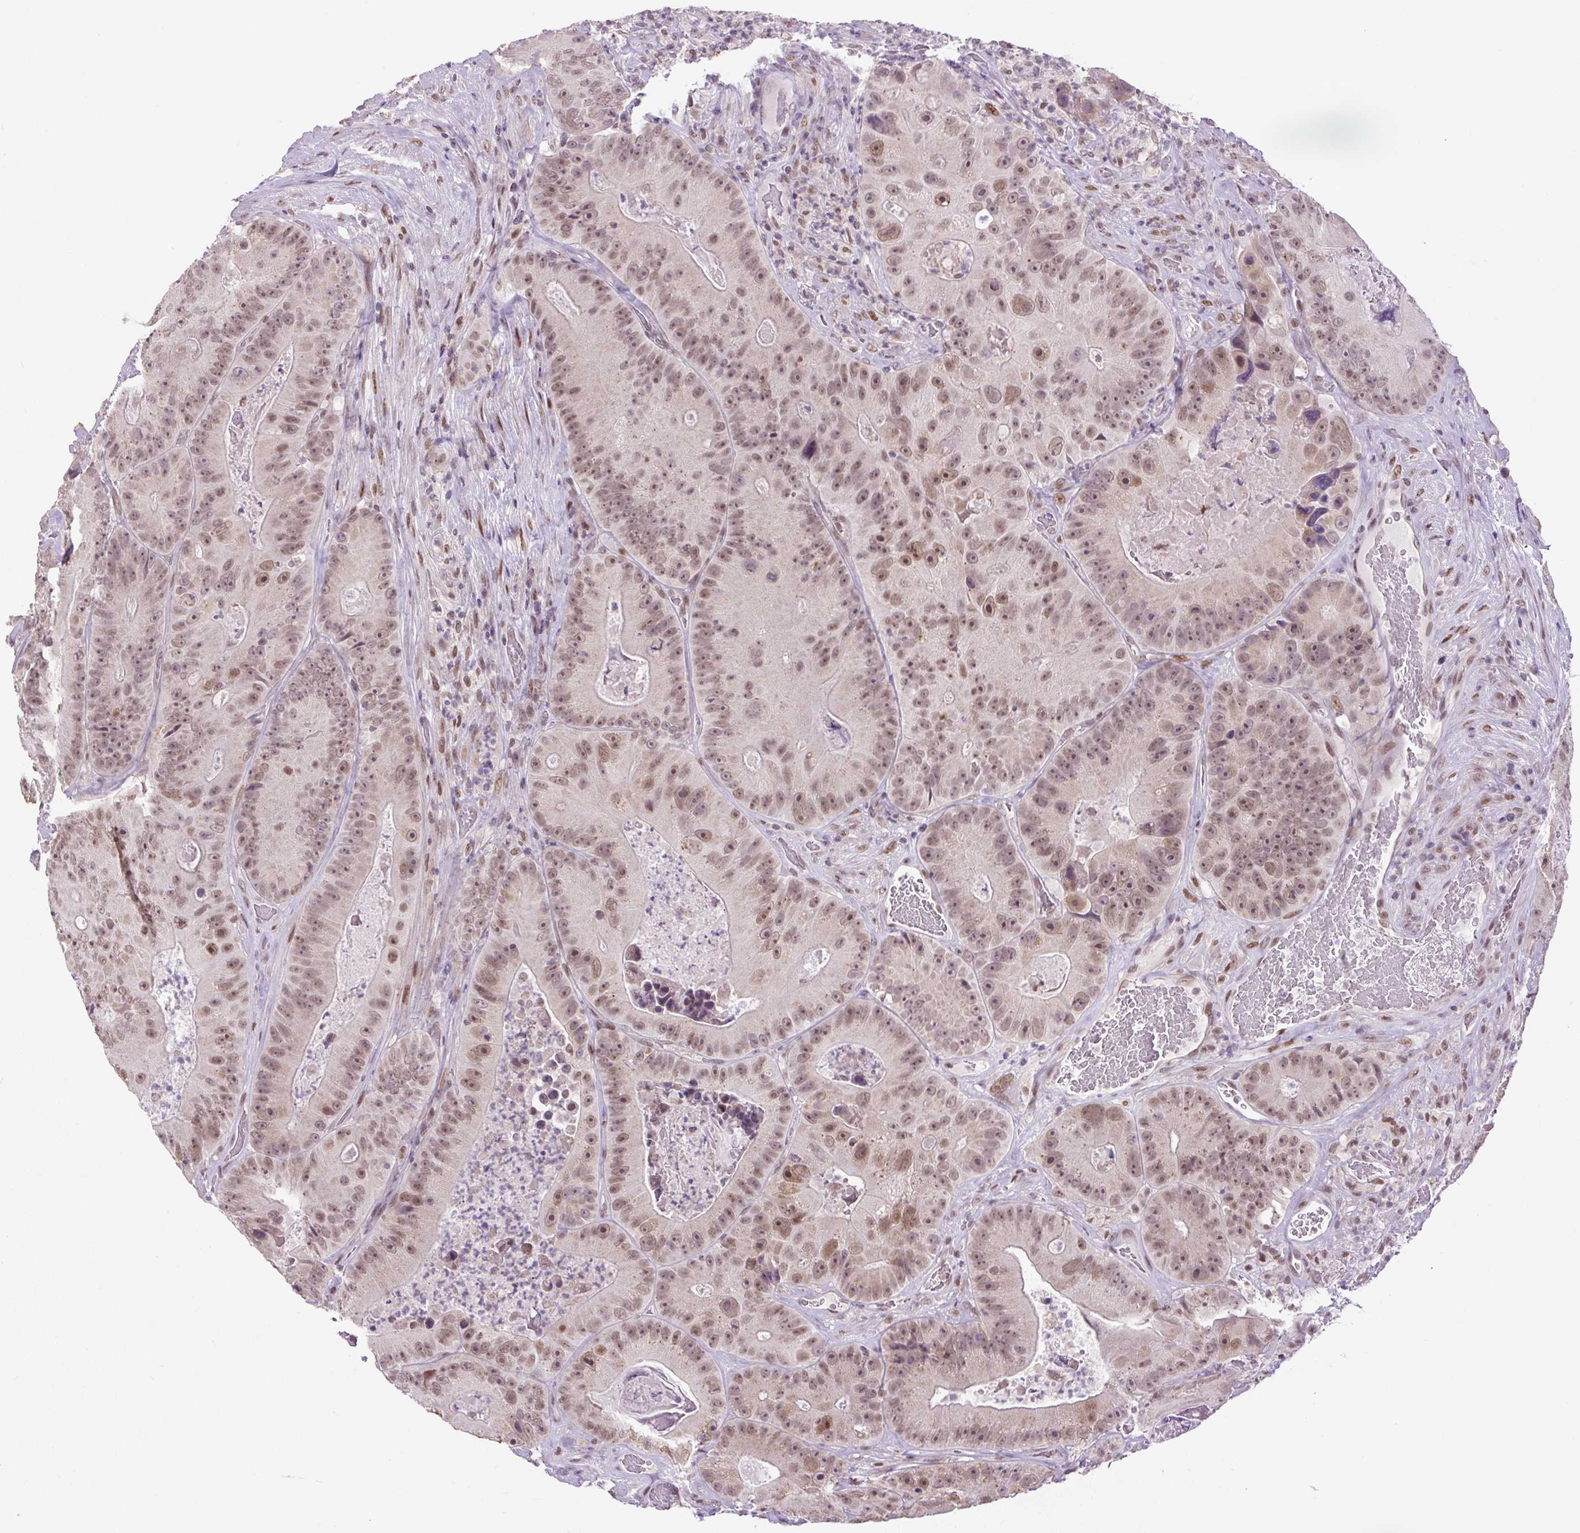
{"staining": {"intensity": "moderate", "quantity": ">75%", "location": "nuclear"}, "tissue": "colorectal cancer", "cell_type": "Tumor cells", "image_type": "cancer", "snomed": [{"axis": "morphology", "description": "Adenocarcinoma, NOS"}, {"axis": "topography", "description": "Colon"}], "caption": "The image demonstrates staining of colorectal adenocarcinoma, revealing moderate nuclear protein positivity (brown color) within tumor cells.", "gene": "KPNA1", "patient": {"sex": "female", "age": 86}}